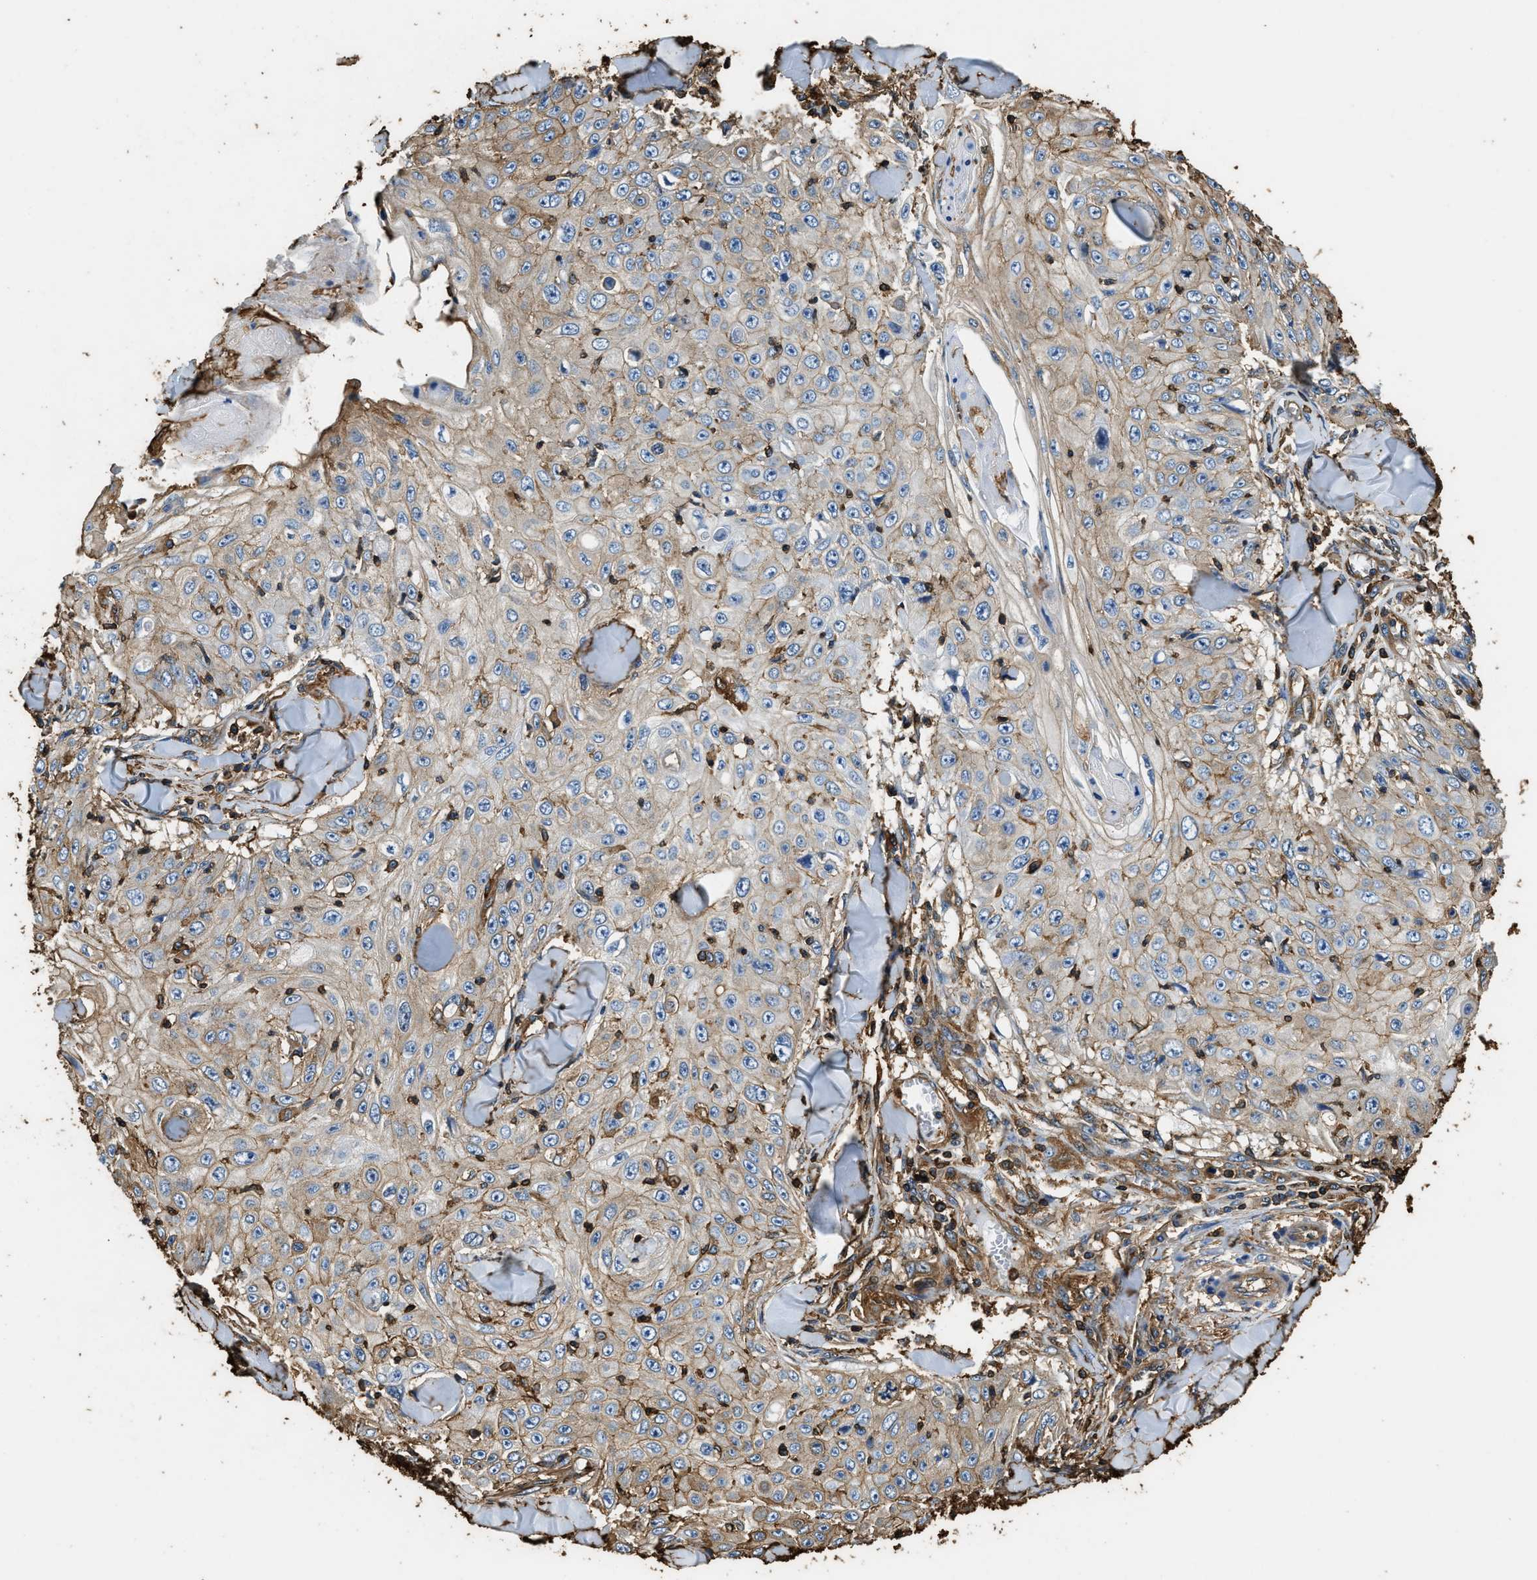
{"staining": {"intensity": "weak", "quantity": ">75%", "location": "cytoplasmic/membranous"}, "tissue": "skin cancer", "cell_type": "Tumor cells", "image_type": "cancer", "snomed": [{"axis": "morphology", "description": "Squamous cell carcinoma, NOS"}, {"axis": "topography", "description": "Skin"}], "caption": "Skin cancer (squamous cell carcinoma) tissue exhibits weak cytoplasmic/membranous positivity in about >75% of tumor cells The staining was performed using DAB, with brown indicating positive protein expression. Nuclei are stained blue with hematoxylin.", "gene": "ACCS", "patient": {"sex": "male", "age": 86}}